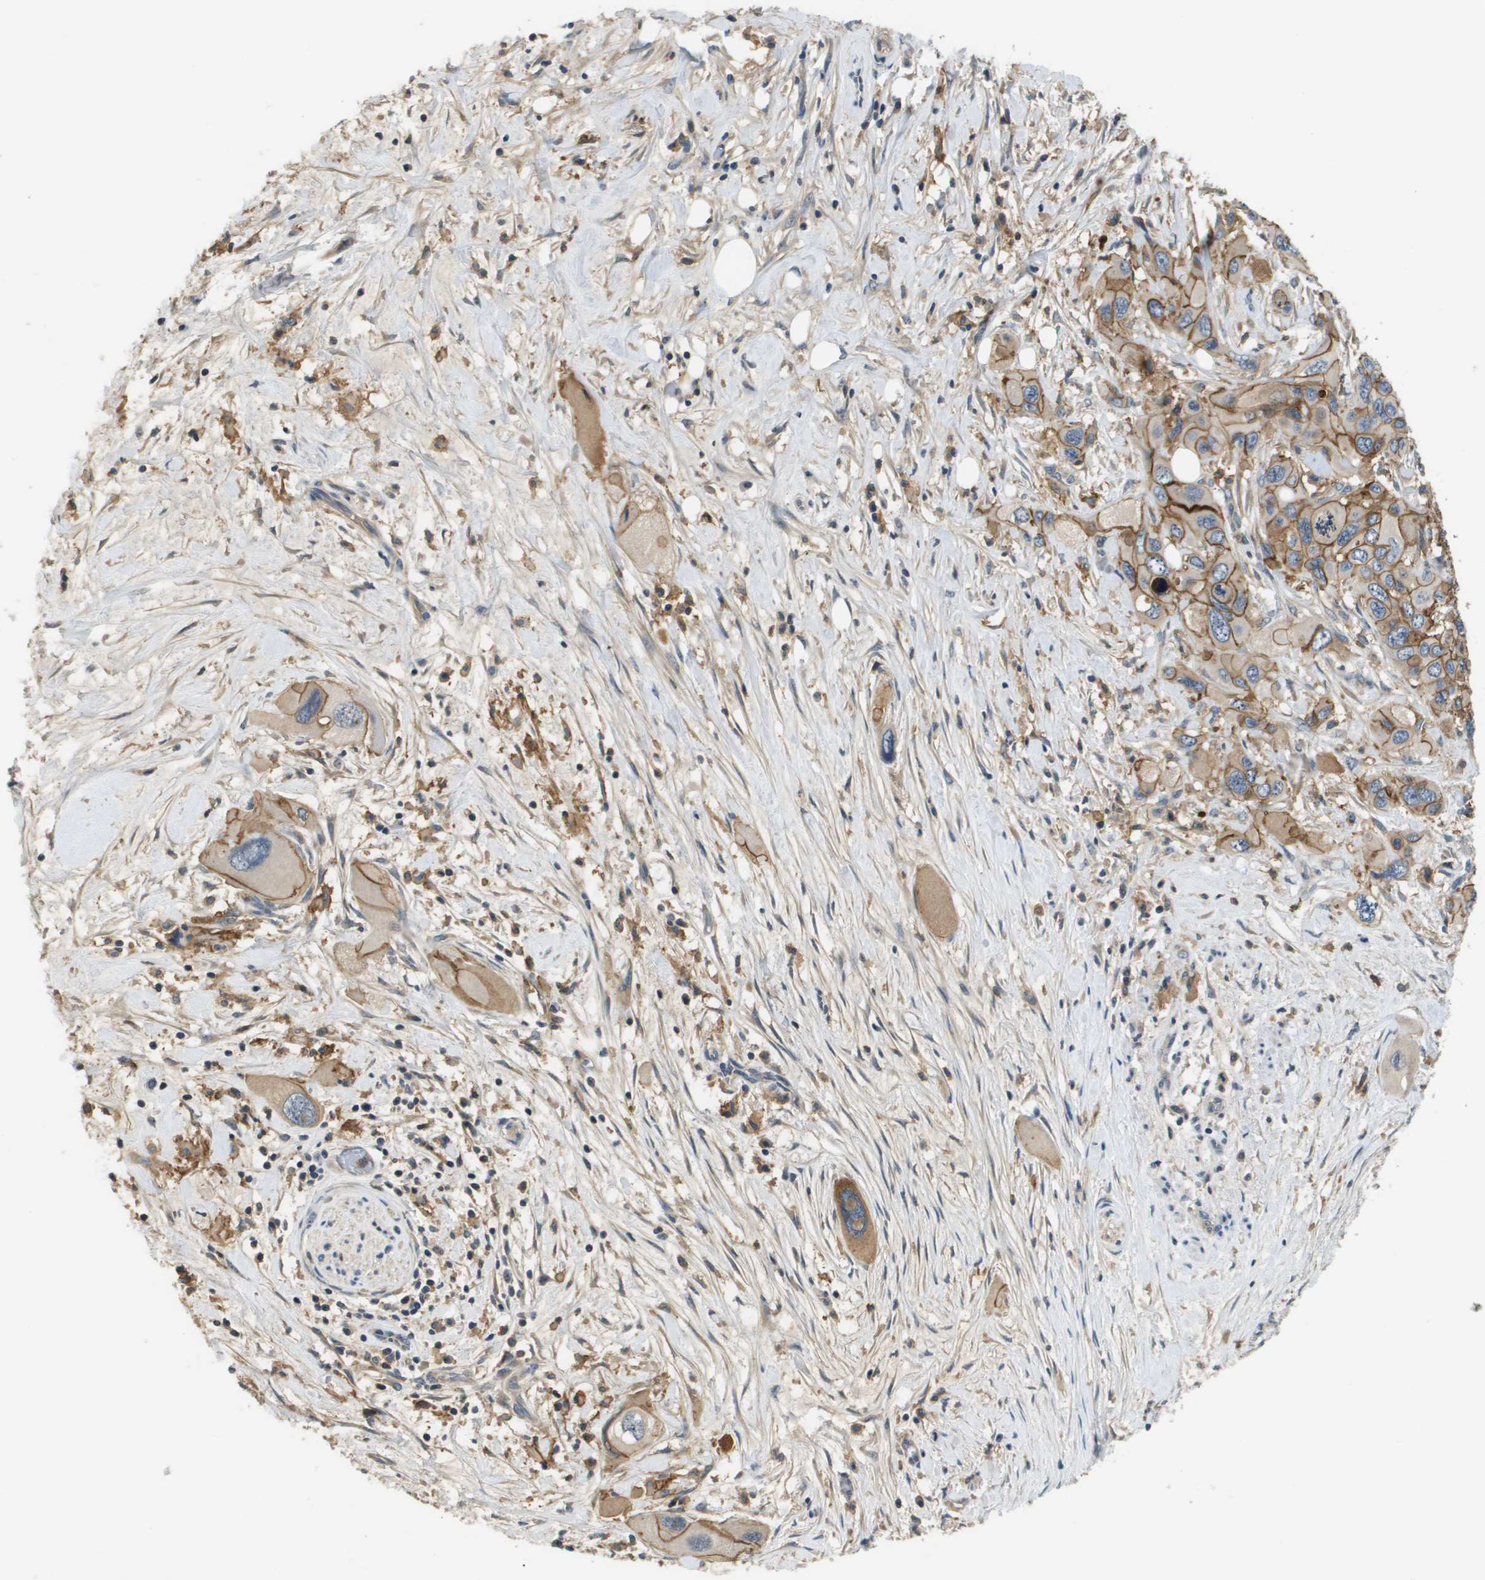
{"staining": {"intensity": "moderate", "quantity": ">75%", "location": "cytoplasmic/membranous"}, "tissue": "pancreatic cancer", "cell_type": "Tumor cells", "image_type": "cancer", "snomed": [{"axis": "morphology", "description": "Adenocarcinoma, NOS"}, {"axis": "topography", "description": "Pancreas"}], "caption": "DAB immunohistochemical staining of human pancreatic cancer (adenocarcinoma) displays moderate cytoplasmic/membranous protein staining in about >75% of tumor cells.", "gene": "SLC16A3", "patient": {"sex": "male", "age": 73}}